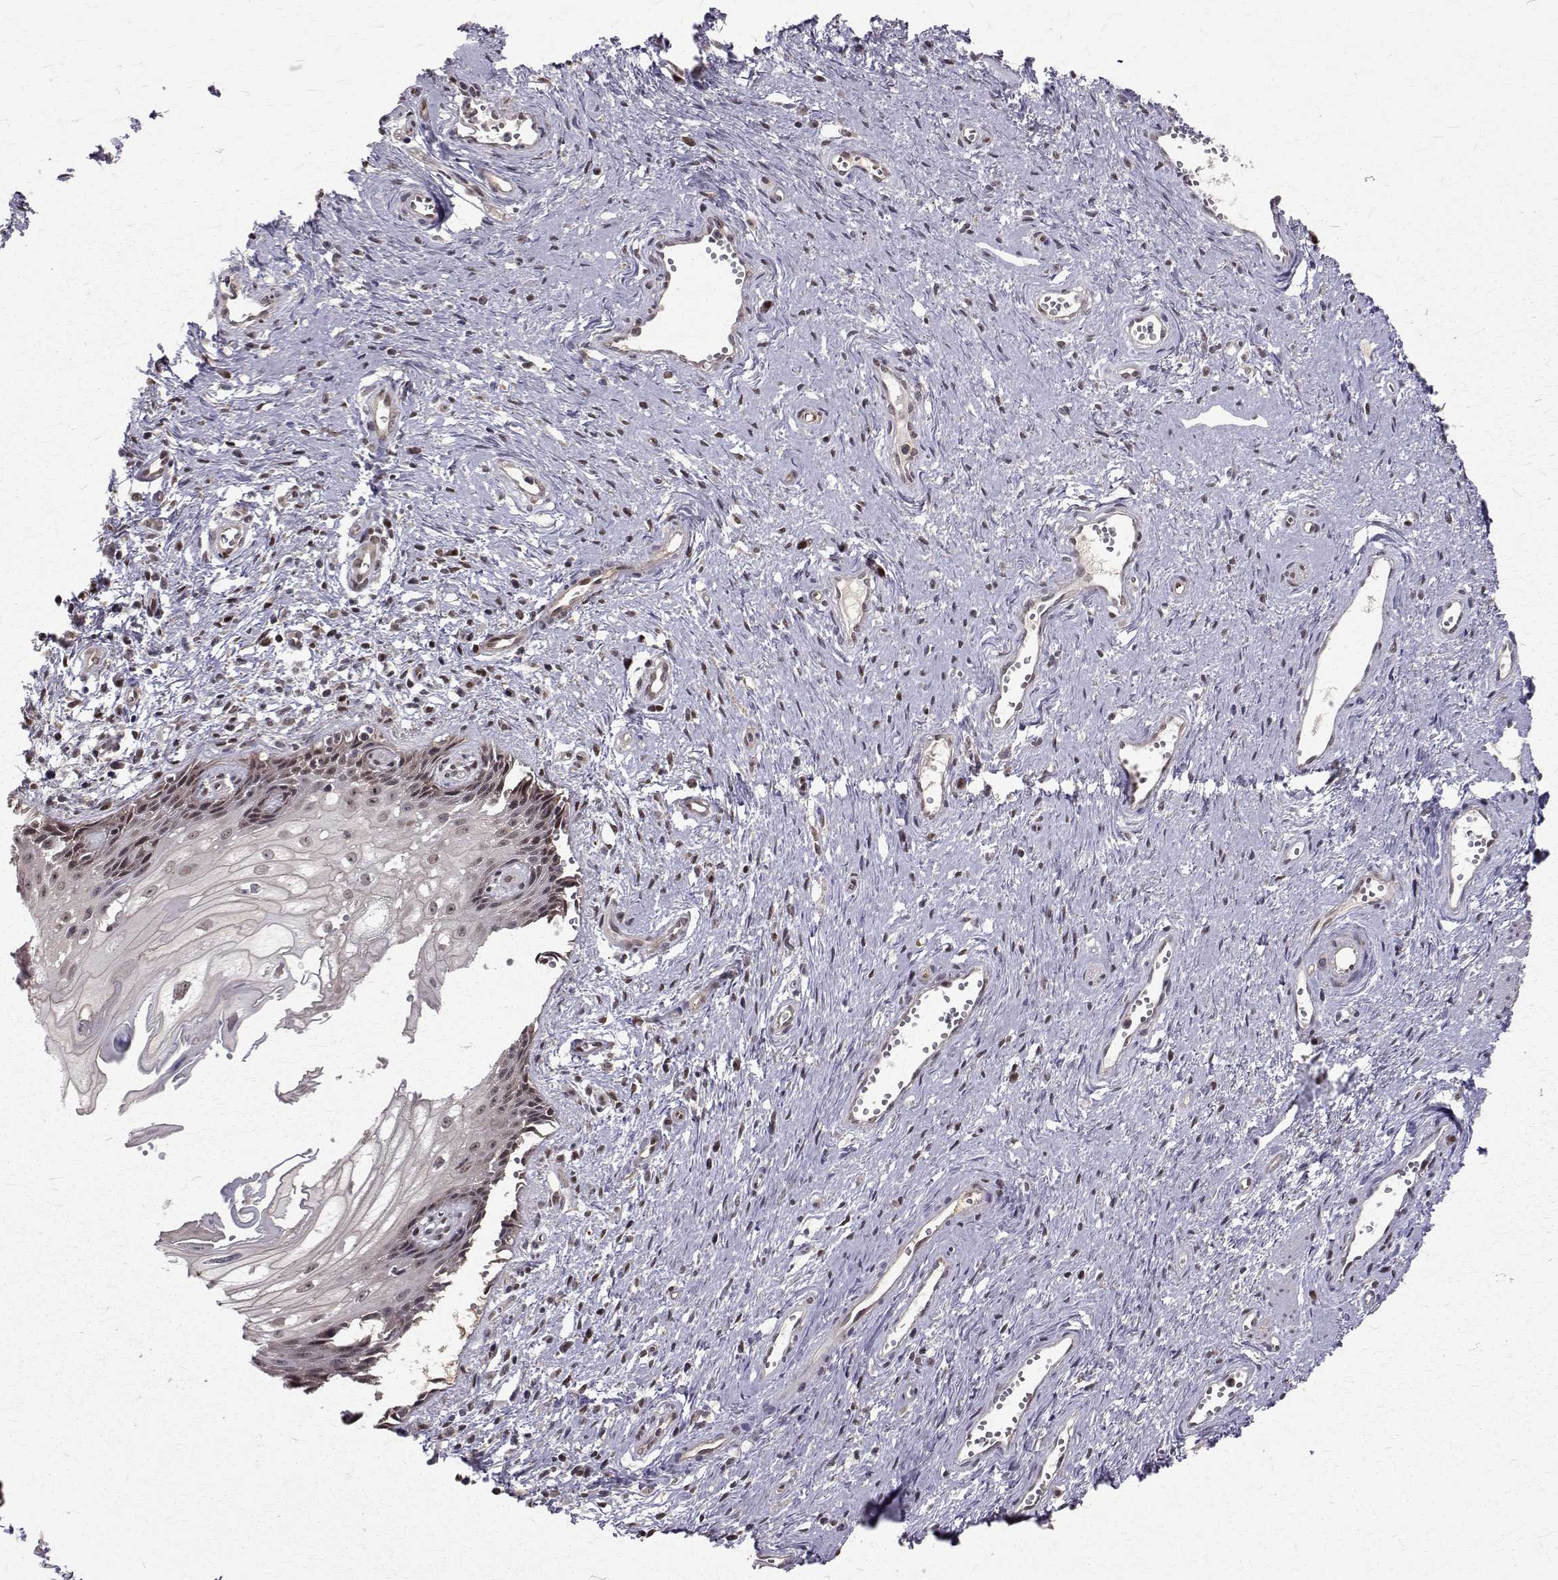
{"staining": {"intensity": "moderate", "quantity": "25%-75%", "location": "nuclear"}, "tissue": "cervical cancer", "cell_type": "Tumor cells", "image_type": "cancer", "snomed": [{"axis": "morphology", "description": "Squamous cell carcinoma, NOS"}, {"axis": "topography", "description": "Cervix"}], "caption": "Immunohistochemistry (DAB) staining of cervical cancer (squamous cell carcinoma) demonstrates moderate nuclear protein positivity in about 25%-75% of tumor cells. The staining is performed using DAB (3,3'-diaminobenzidine) brown chromogen to label protein expression. The nuclei are counter-stained blue using hematoxylin.", "gene": "NIF3L1", "patient": {"sex": "female", "age": 30}}